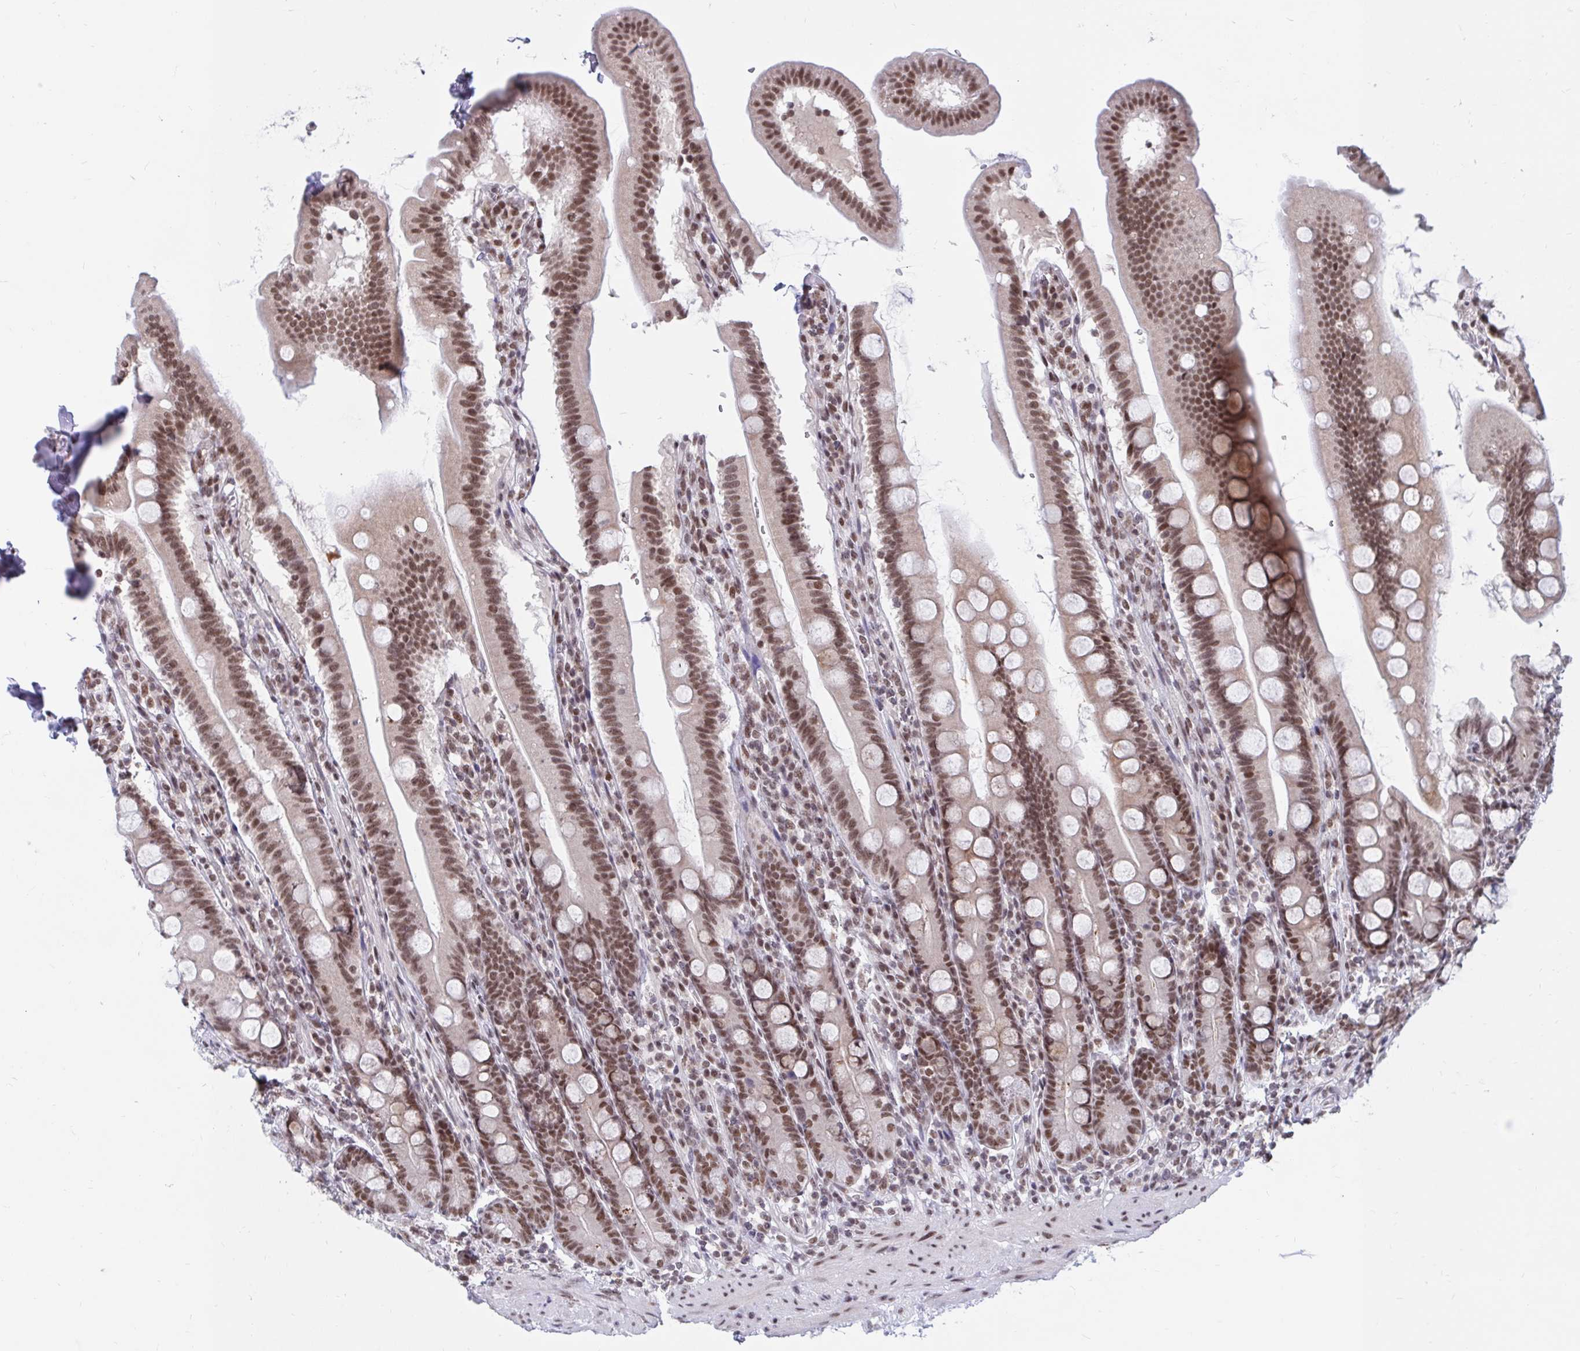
{"staining": {"intensity": "strong", "quantity": ">75%", "location": "nuclear"}, "tissue": "duodenum", "cell_type": "Glandular cells", "image_type": "normal", "snomed": [{"axis": "morphology", "description": "Normal tissue, NOS"}, {"axis": "topography", "description": "Duodenum"}], "caption": "The photomicrograph demonstrates immunohistochemical staining of normal duodenum. There is strong nuclear expression is seen in approximately >75% of glandular cells. (IHC, brightfield microscopy, high magnification).", "gene": "PHF10", "patient": {"sex": "female", "age": 67}}